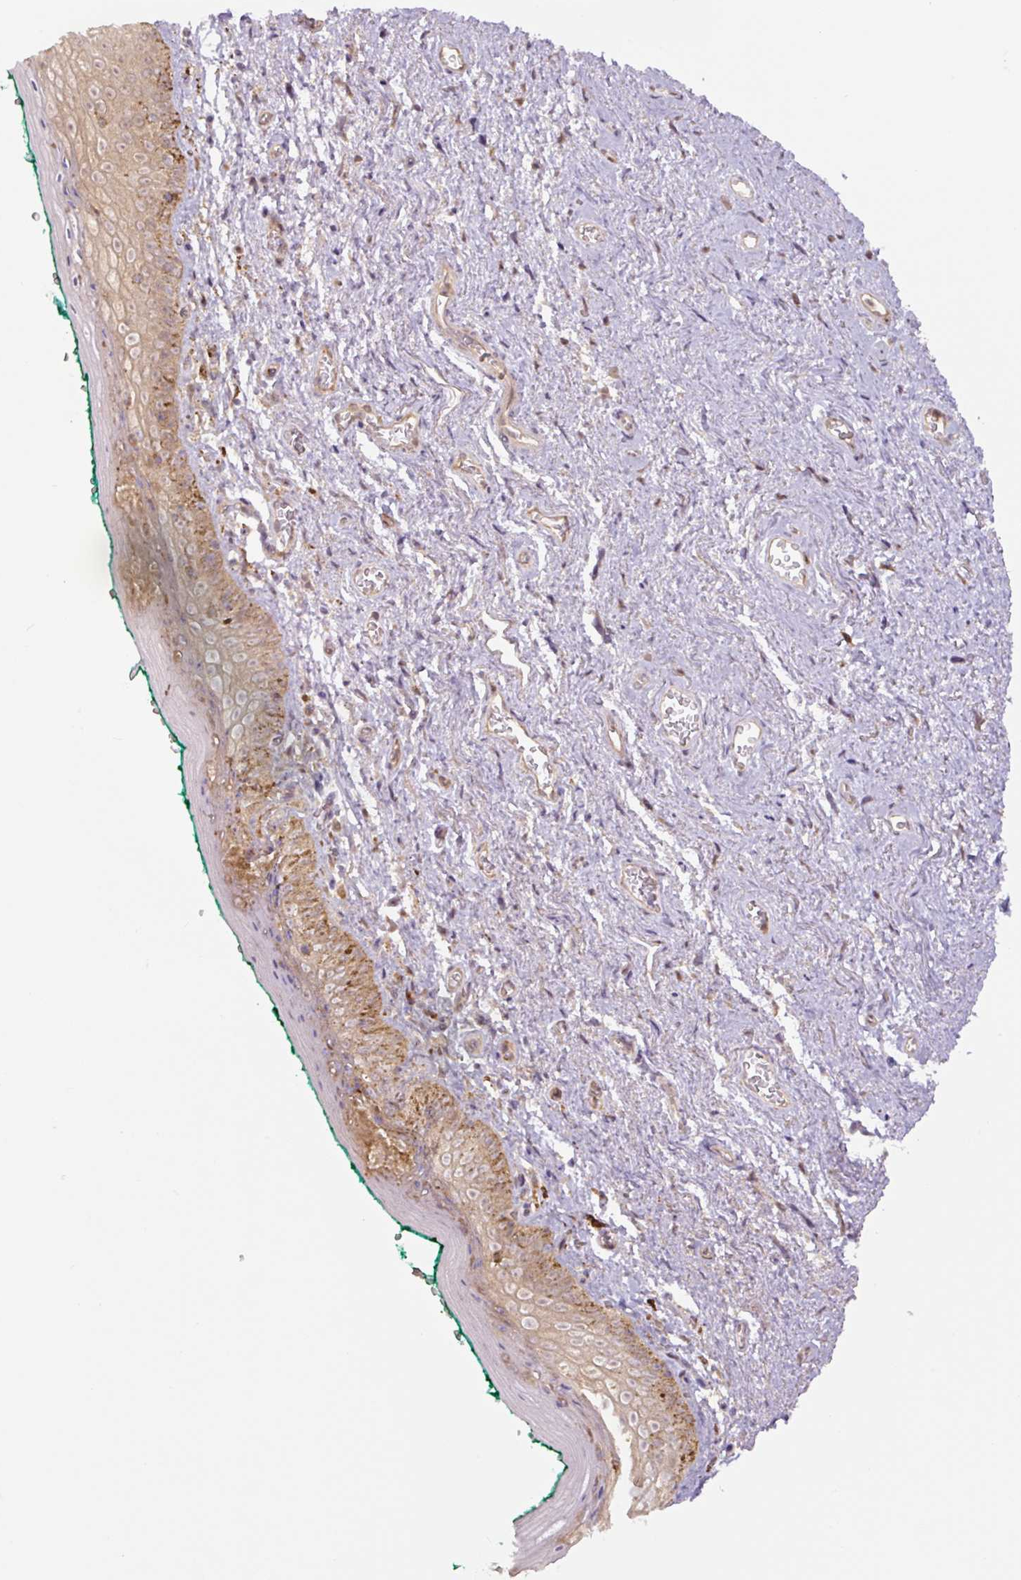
{"staining": {"intensity": "moderate", "quantity": "<25%", "location": "cytoplasmic/membranous"}, "tissue": "vagina", "cell_type": "Squamous epithelial cells", "image_type": "normal", "snomed": [{"axis": "morphology", "description": "Normal tissue, NOS"}, {"axis": "topography", "description": "Vulva"}, {"axis": "topography", "description": "Vagina"}, {"axis": "topography", "description": "Peripheral nerve tissue"}], "caption": "Squamous epithelial cells demonstrate low levels of moderate cytoplasmic/membranous staining in approximately <25% of cells in unremarkable vagina.", "gene": "ZSWIM7", "patient": {"sex": "female", "age": 66}}